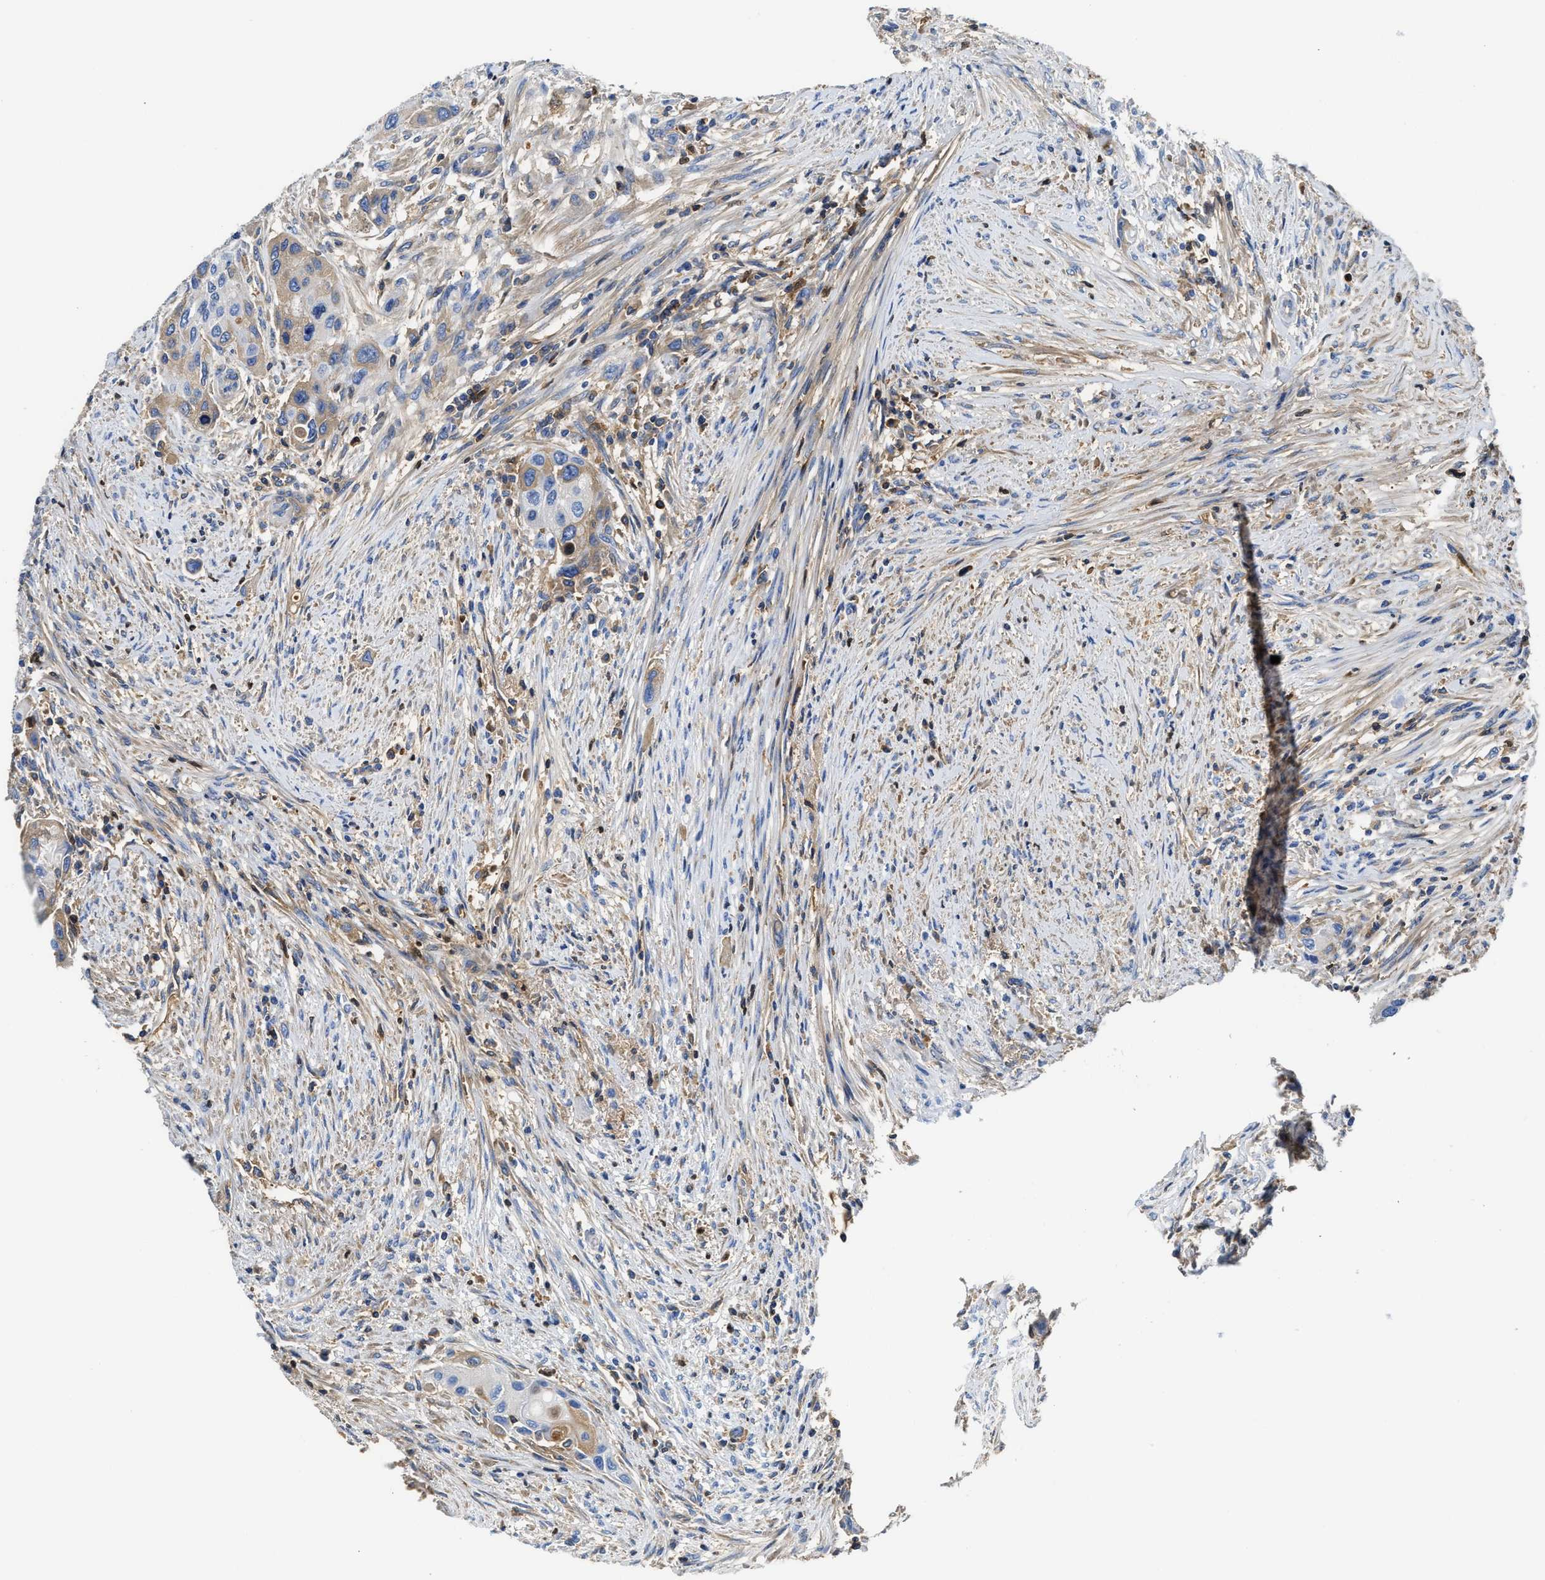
{"staining": {"intensity": "moderate", "quantity": "<25%", "location": "cytoplasmic/membranous"}, "tissue": "urothelial cancer", "cell_type": "Tumor cells", "image_type": "cancer", "snomed": [{"axis": "morphology", "description": "Urothelial carcinoma, High grade"}, {"axis": "topography", "description": "Urinary bladder"}], "caption": "This is an image of IHC staining of urothelial cancer, which shows moderate positivity in the cytoplasmic/membranous of tumor cells.", "gene": "GC", "patient": {"sex": "female", "age": 56}}